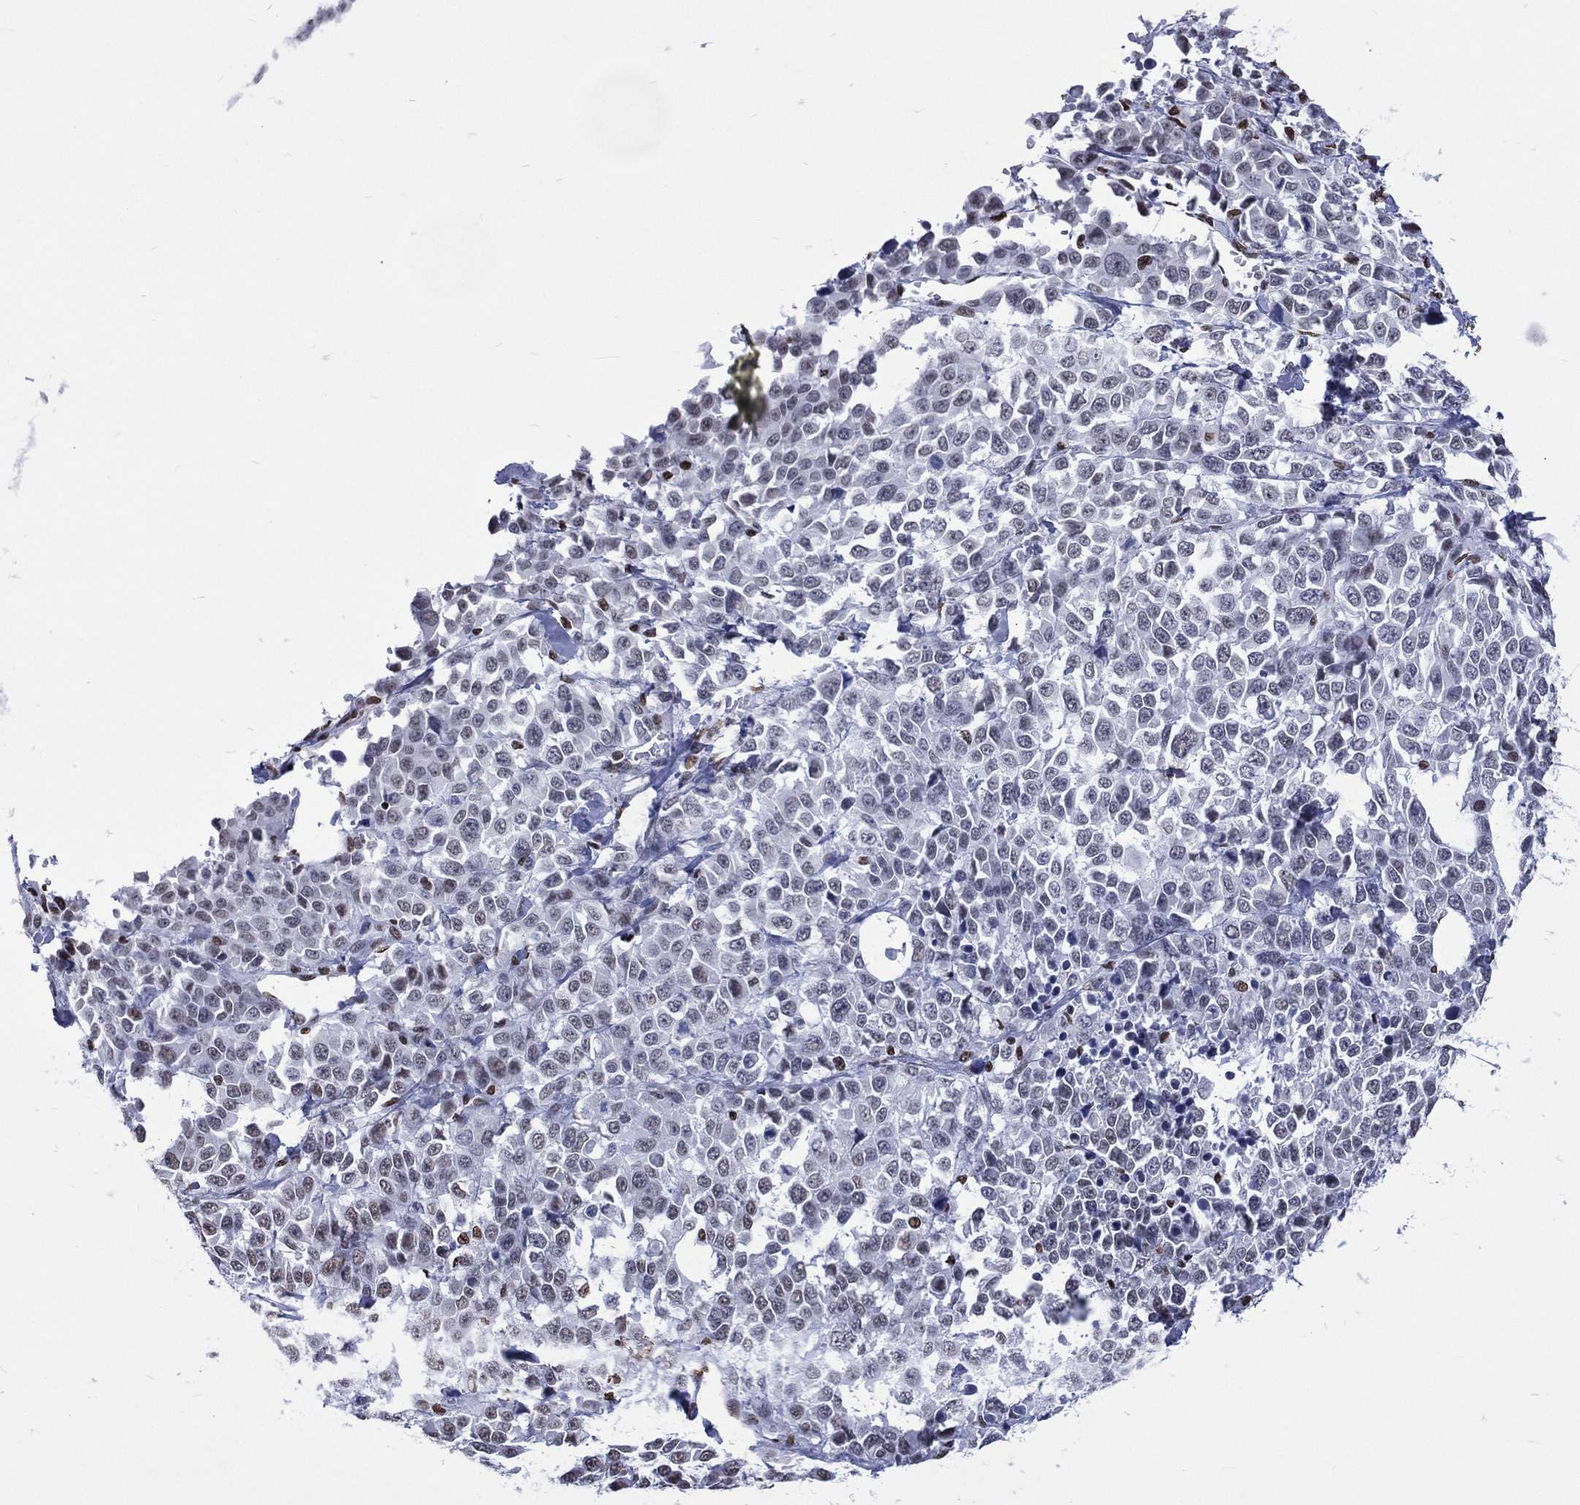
{"staining": {"intensity": "negative", "quantity": "none", "location": "none"}, "tissue": "melanoma", "cell_type": "Tumor cells", "image_type": "cancer", "snomed": [{"axis": "morphology", "description": "Malignant melanoma, Metastatic site"}, {"axis": "topography", "description": "Skin"}], "caption": "This is an immunohistochemistry photomicrograph of melanoma. There is no expression in tumor cells.", "gene": "RETREG2", "patient": {"sex": "male", "age": 84}}